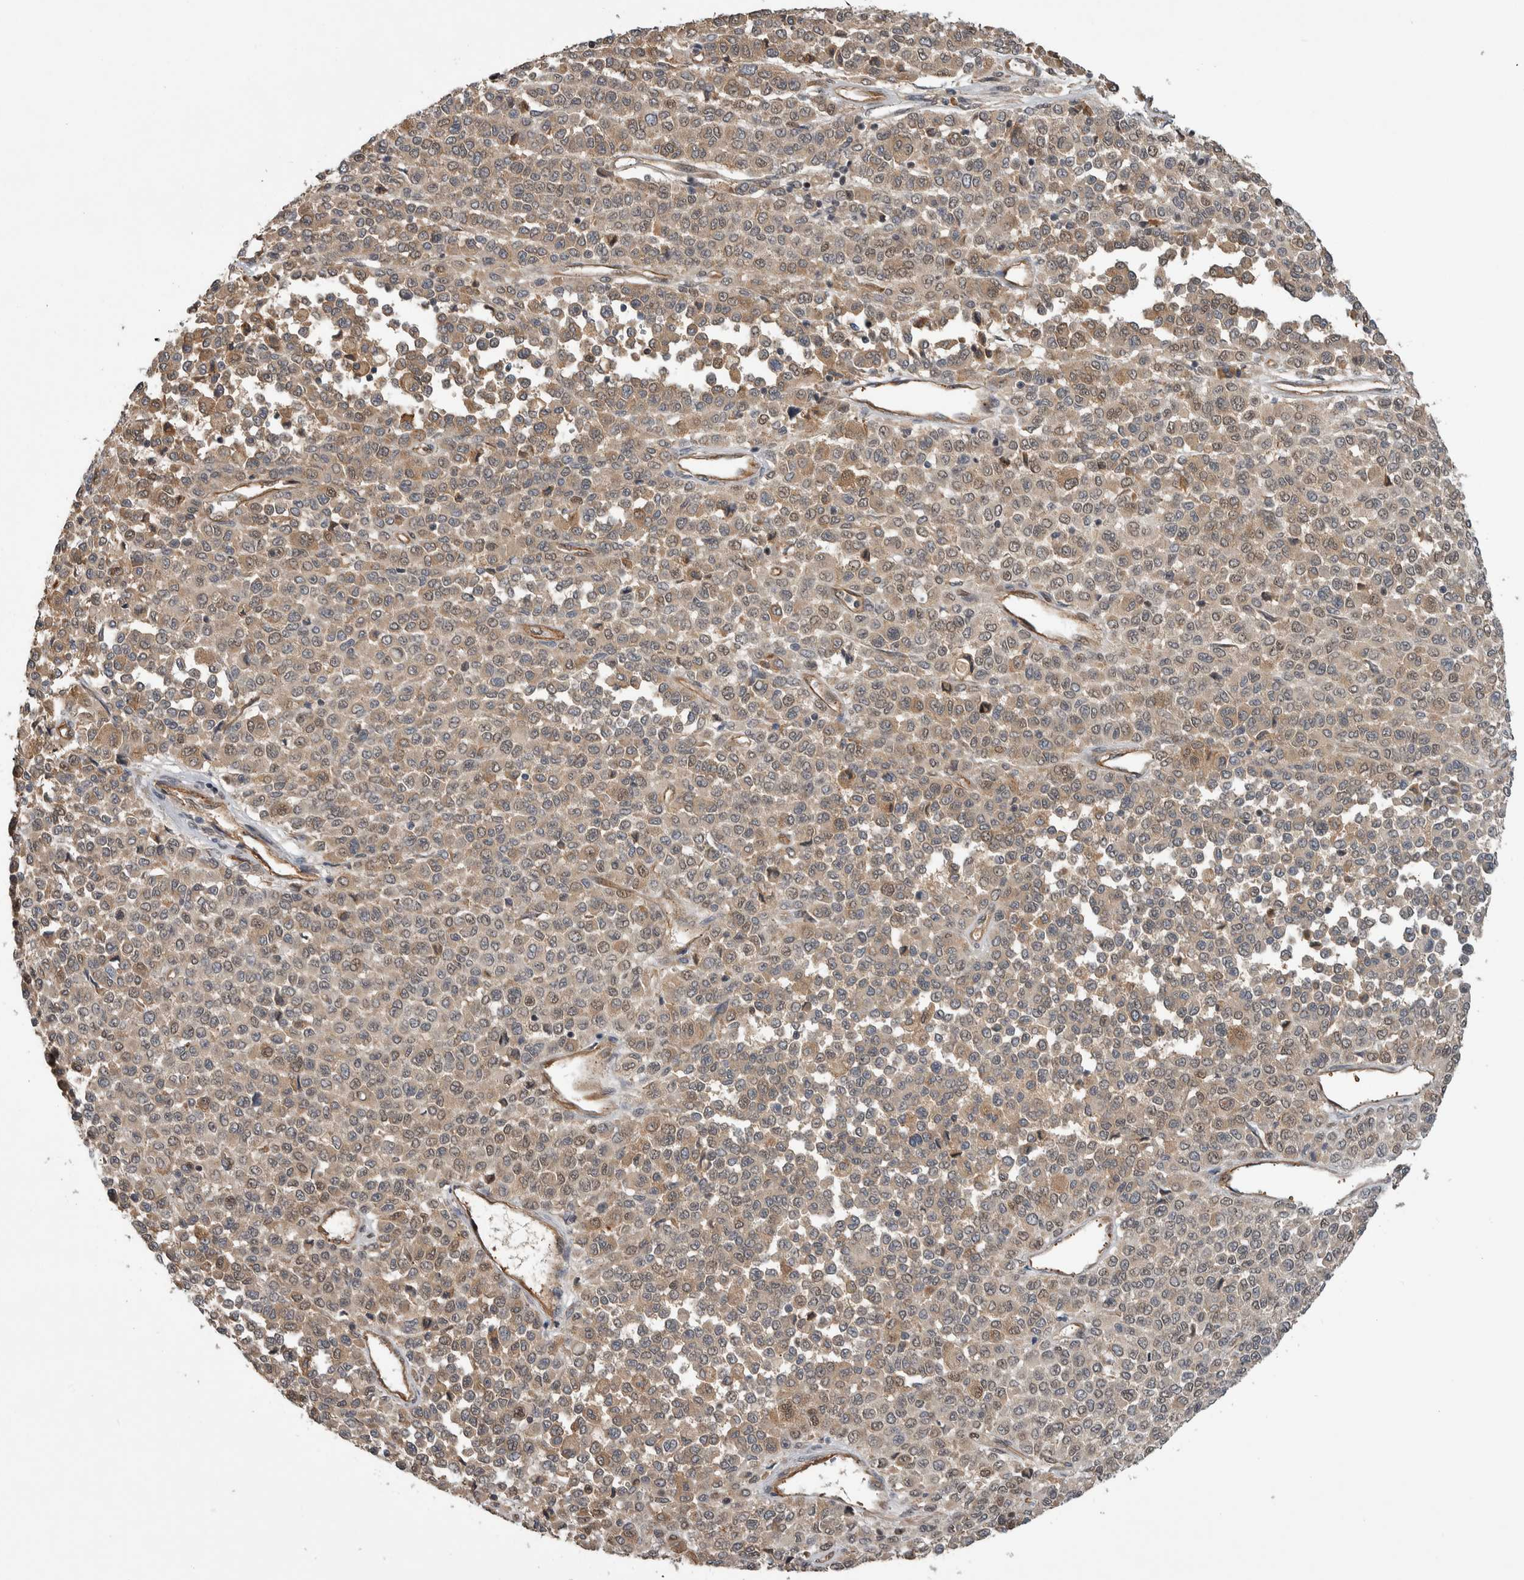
{"staining": {"intensity": "weak", "quantity": "25%-75%", "location": "cytoplasmic/membranous"}, "tissue": "melanoma", "cell_type": "Tumor cells", "image_type": "cancer", "snomed": [{"axis": "morphology", "description": "Malignant melanoma, Metastatic site"}, {"axis": "topography", "description": "Pancreas"}], "caption": "Protein analysis of malignant melanoma (metastatic site) tissue reveals weak cytoplasmic/membranous staining in approximately 25%-75% of tumor cells. (Brightfield microscopy of DAB IHC at high magnification).", "gene": "PRDM4", "patient": {"sex": "female", "age": 30}}